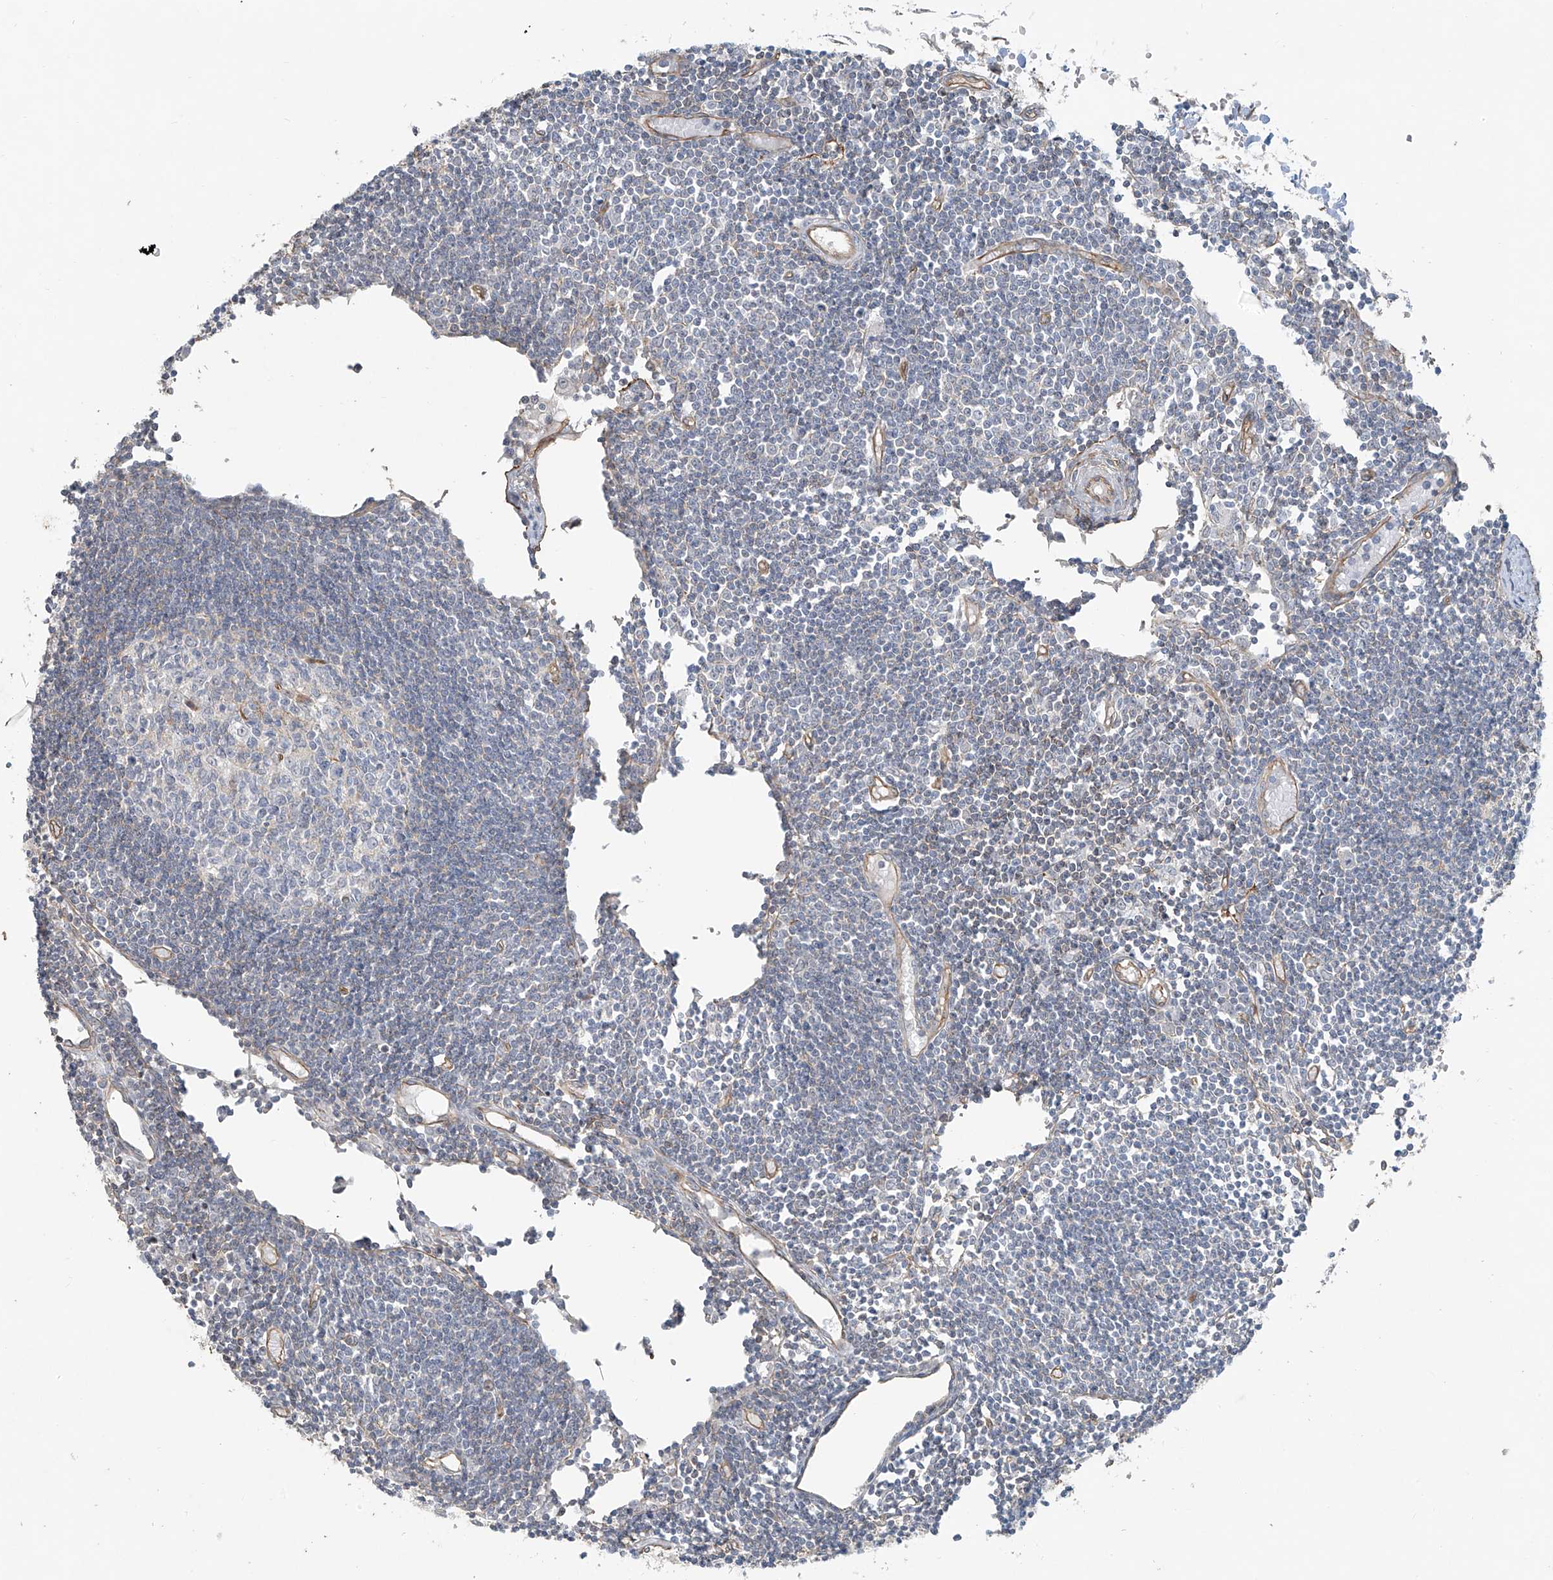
{"staining": {"intensity": "negative", "quantity": "none", "location": "none"}, "tissue": "lymph node", "cell_type": "Germinal center cells", "image_type": "normal", "snomed": [{"axis": "morphology", "description": "Normal tissue, NOS"}, {"axis": "topography", "description": "Lymph node"}], "caption": "The micrograph reveals no significant expression in germinal center cells of lymph node. (Brightfield microscopy of DAB immunohistochemistry at high magnification).", "gene": "TUBE1", "patient": {"sex": "female", "age": 11}}